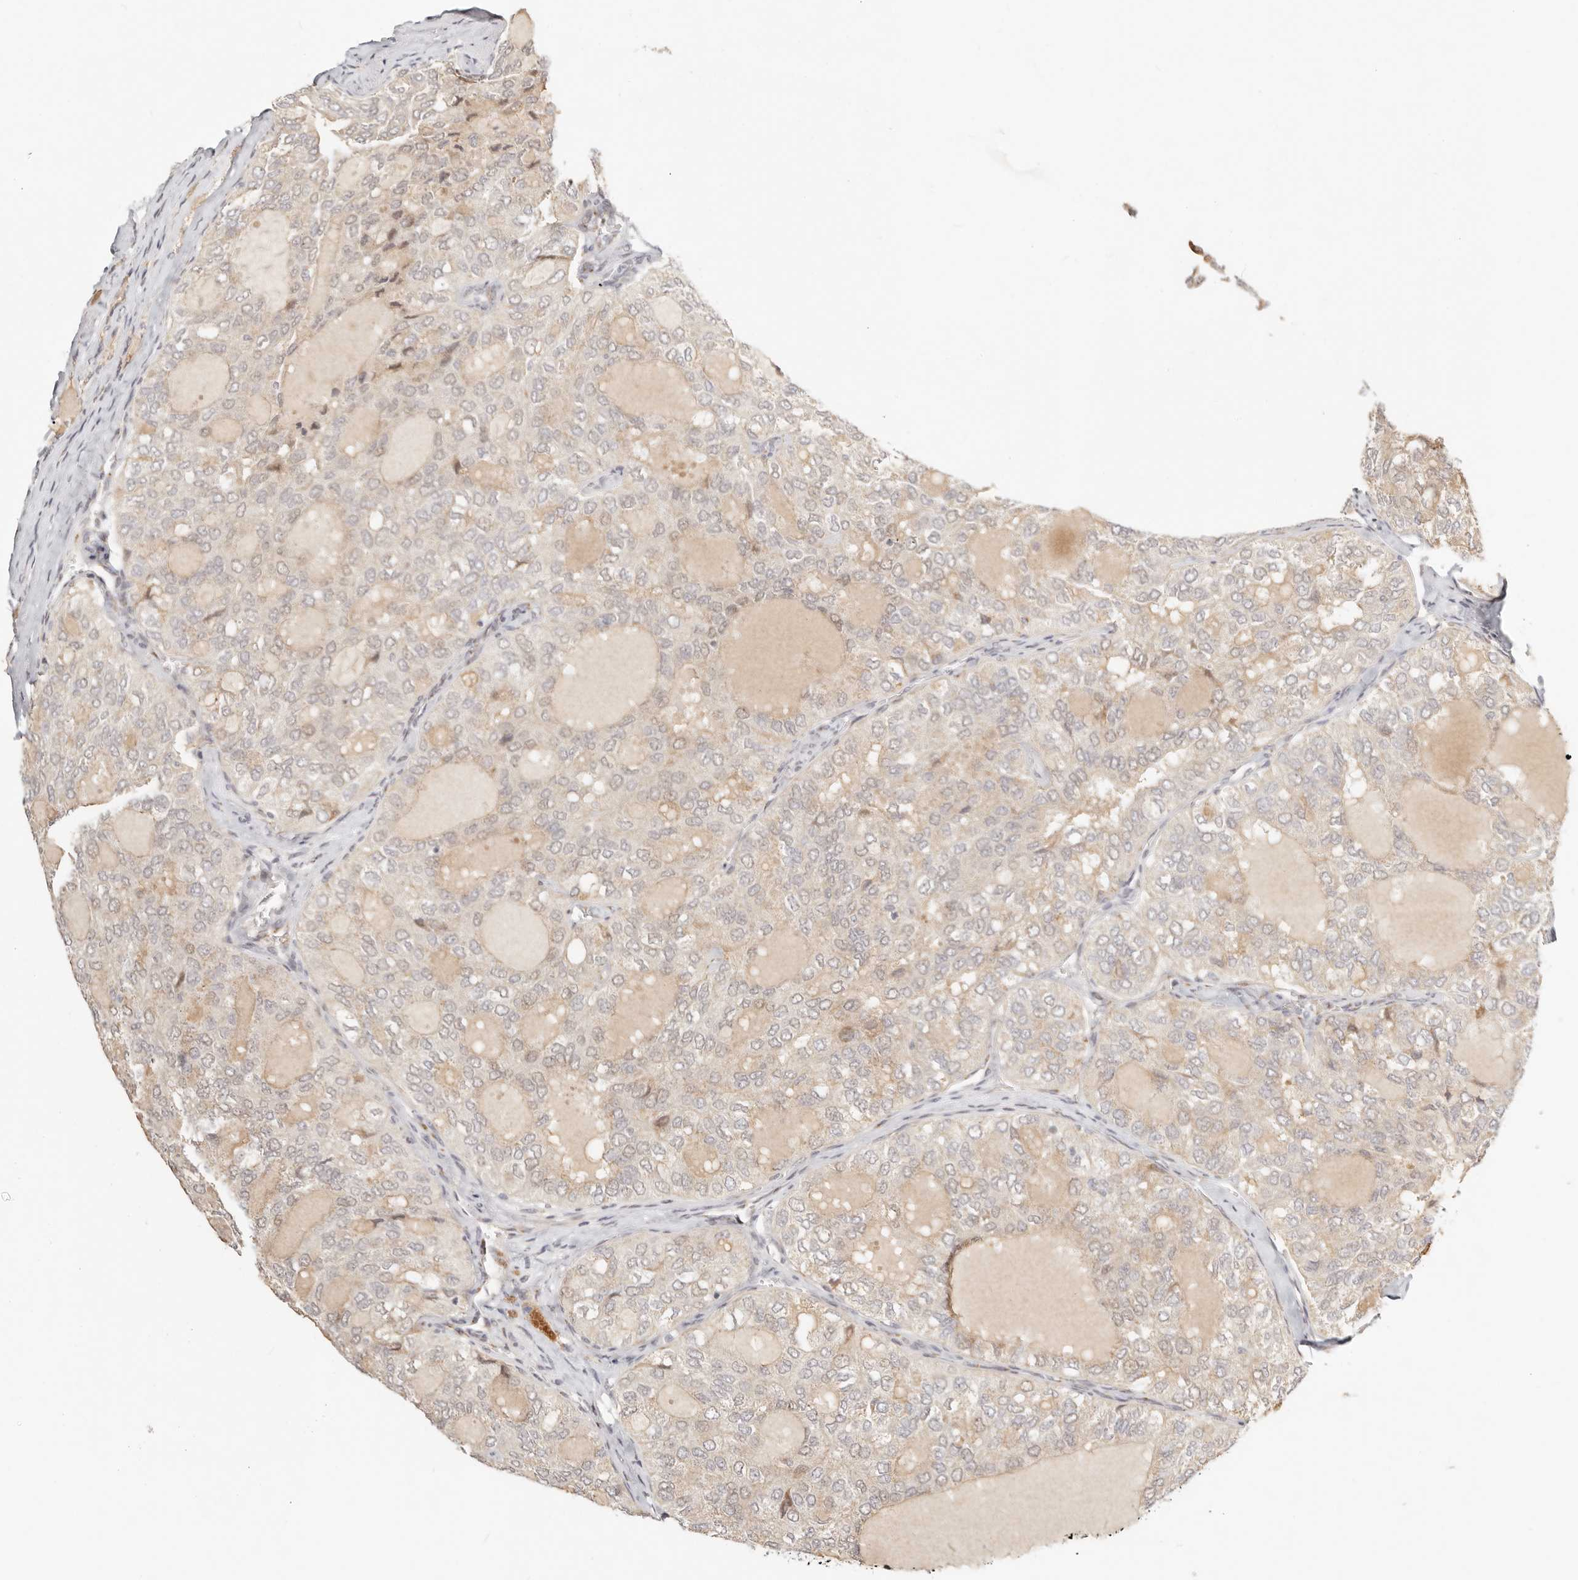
{"staining": {"intensity": "weak", "quantity": ">75%", "location": "cytoplasmic/membranous"}, "tissue": "thyroid cancer", "cell_type": "Tumor cells", "image_type": "cancer", "snomed": [{"axis": "morphology", "description": "Follicular adenoma carcinoma, NOS"}, {"axis": "topography", "description": "Thyroid gland"}], "caption": "High-magnification brightfield microscopy of thyroid cancer stained with DAB (3,3'-diaminobenzidine) (brown) and counterstained with hematoxylin (blue). tumor cells exhibit weak cytoplasmic/membranous expression is appreciated in about>75% of cells. (Stains: DAB in brown, nuclei in blue, Microscopy: brightfield microscopy at high magnification).", "gene": "FAM20B", "patient": {"sex": "male", "age": 75}}